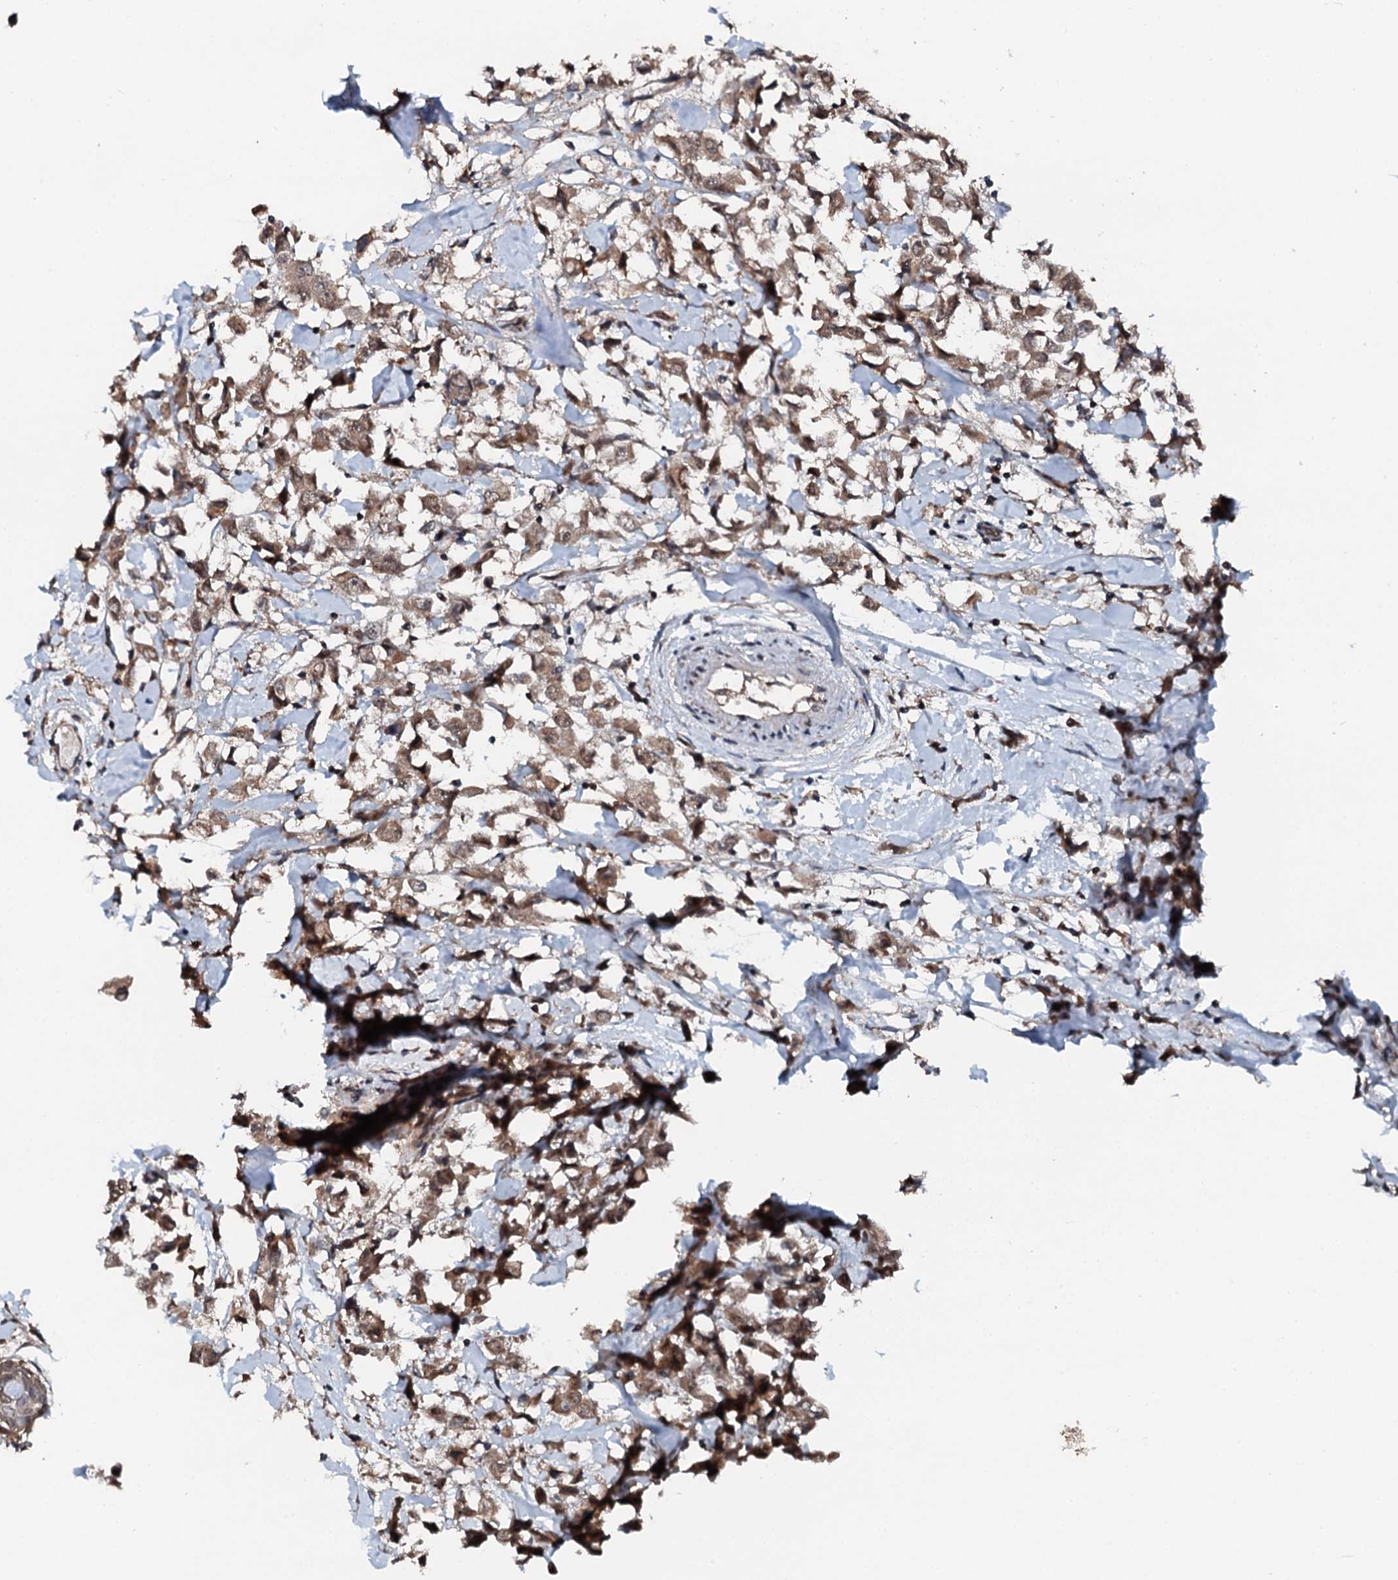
{"staining": {"intensity": "moderate", "quantity": ">75%", "location": "cytoplasmic/membranous,nuclear"}, "tissue": "breast cancer", "cell_type": "Tumor cells", "image_type": "cancer", "snomed": [{"axis": "morphology", "description": "Duct carcinoma"}, {"axis": "topography", "description": "Breast"}], "caption": "A brown stain highlights moderate cytoplasmic/membranous and nuclear positivity of a protein in breast cancer tumor cells. (DAB IHC, brown staining for protein, blue staining for nuclei).", "gene": "FLYWCH1", "patient": {"sex": "female", "age": 61}}